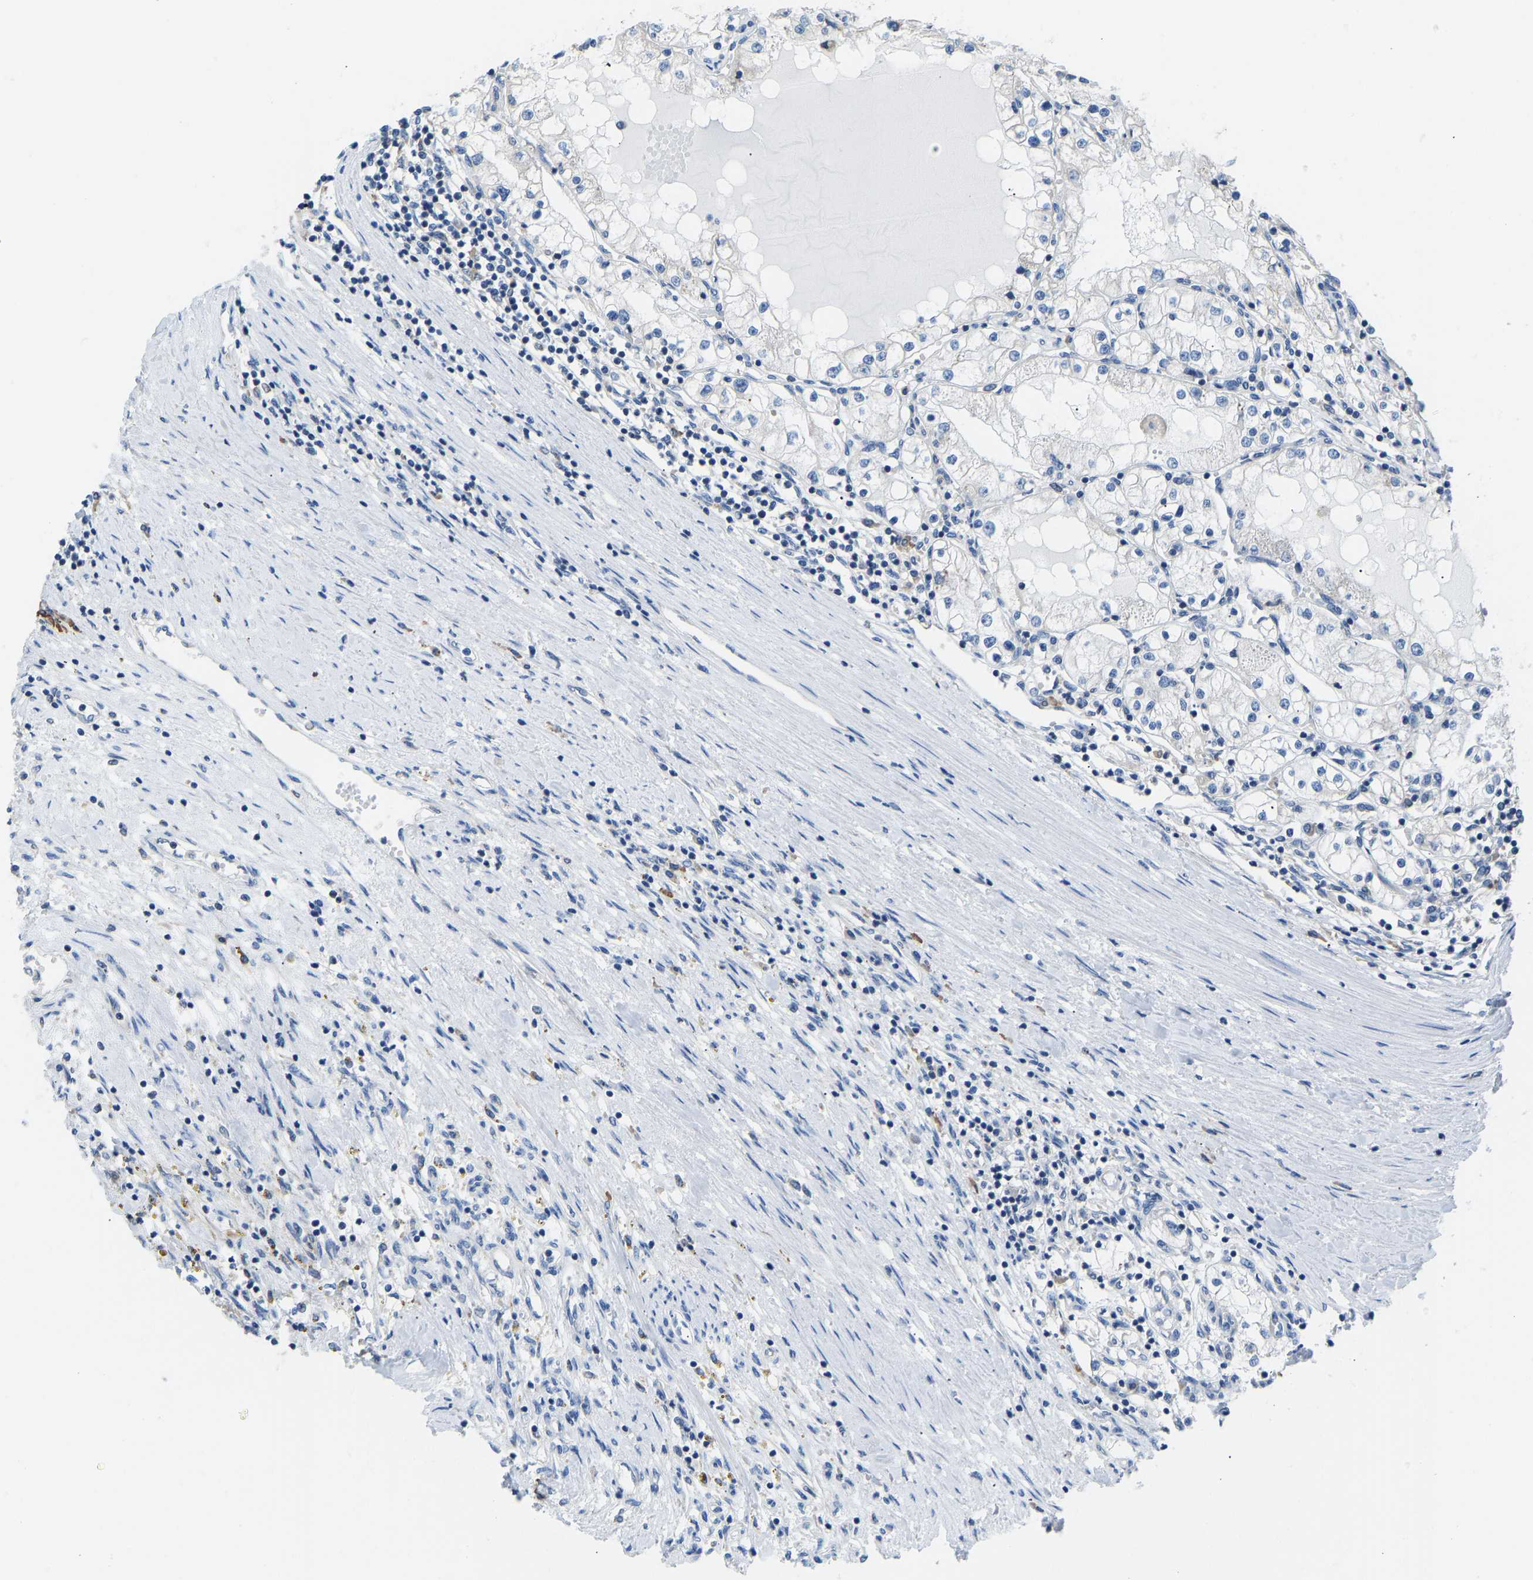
{"staining": {"intensity": "negative", "quantity": "none", "location": "none"}, "tissue": "renal cancer", "cell_type": "Tumor cells", "image_type": "cancer", "snomed": [{"axis": "morphology", "description": "Adenocarcinoma, NOS"}, {"axis": "topography", "description": "Kidney"}], "caption": "There is no significant positivity in tumor cells of renal adenocarcinoma.", "gene": "VRK1", "patient": {"sex": "male", "age": 68}}